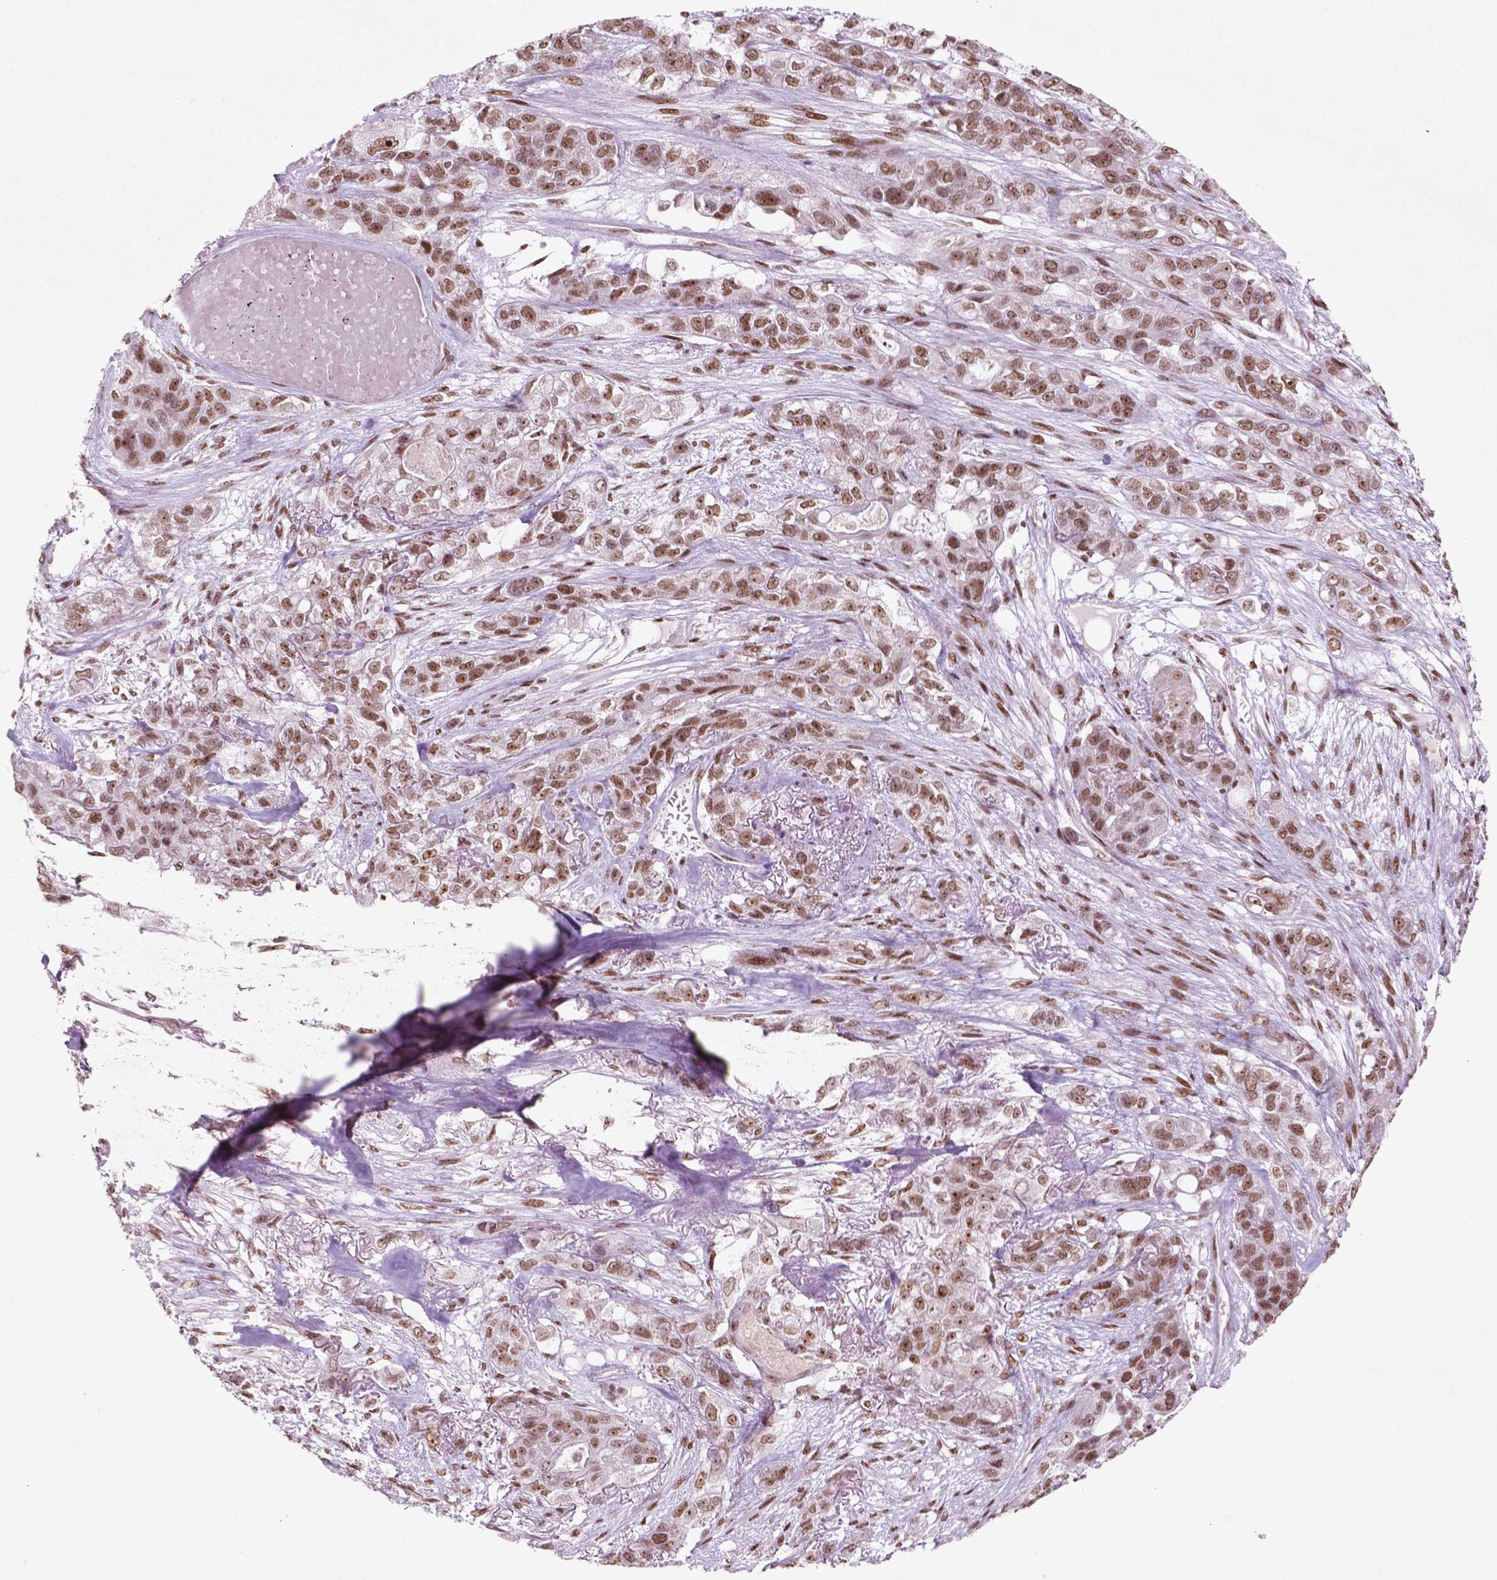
{"staining": {"intensity": "moderate", "quantity": ">75%", "location": "nuclear"}, "tissue": "lung cancer", "cell_type": "Tumor cells", "image_type": "cancer", "snomed": [{"axis": "morphology", "description": "Squamous cell carcinoma, NOS"}, {"axis": "topography", "description": "Lung"}], "caption": "The photomicrograph reveals a brown stain indicating the presence of a protein in the nuclear of tumor cells in lung cancer (squamous cell carcinoma).", "gene": "HMG20B", "patient": {"sex": "female", "age": 70}}